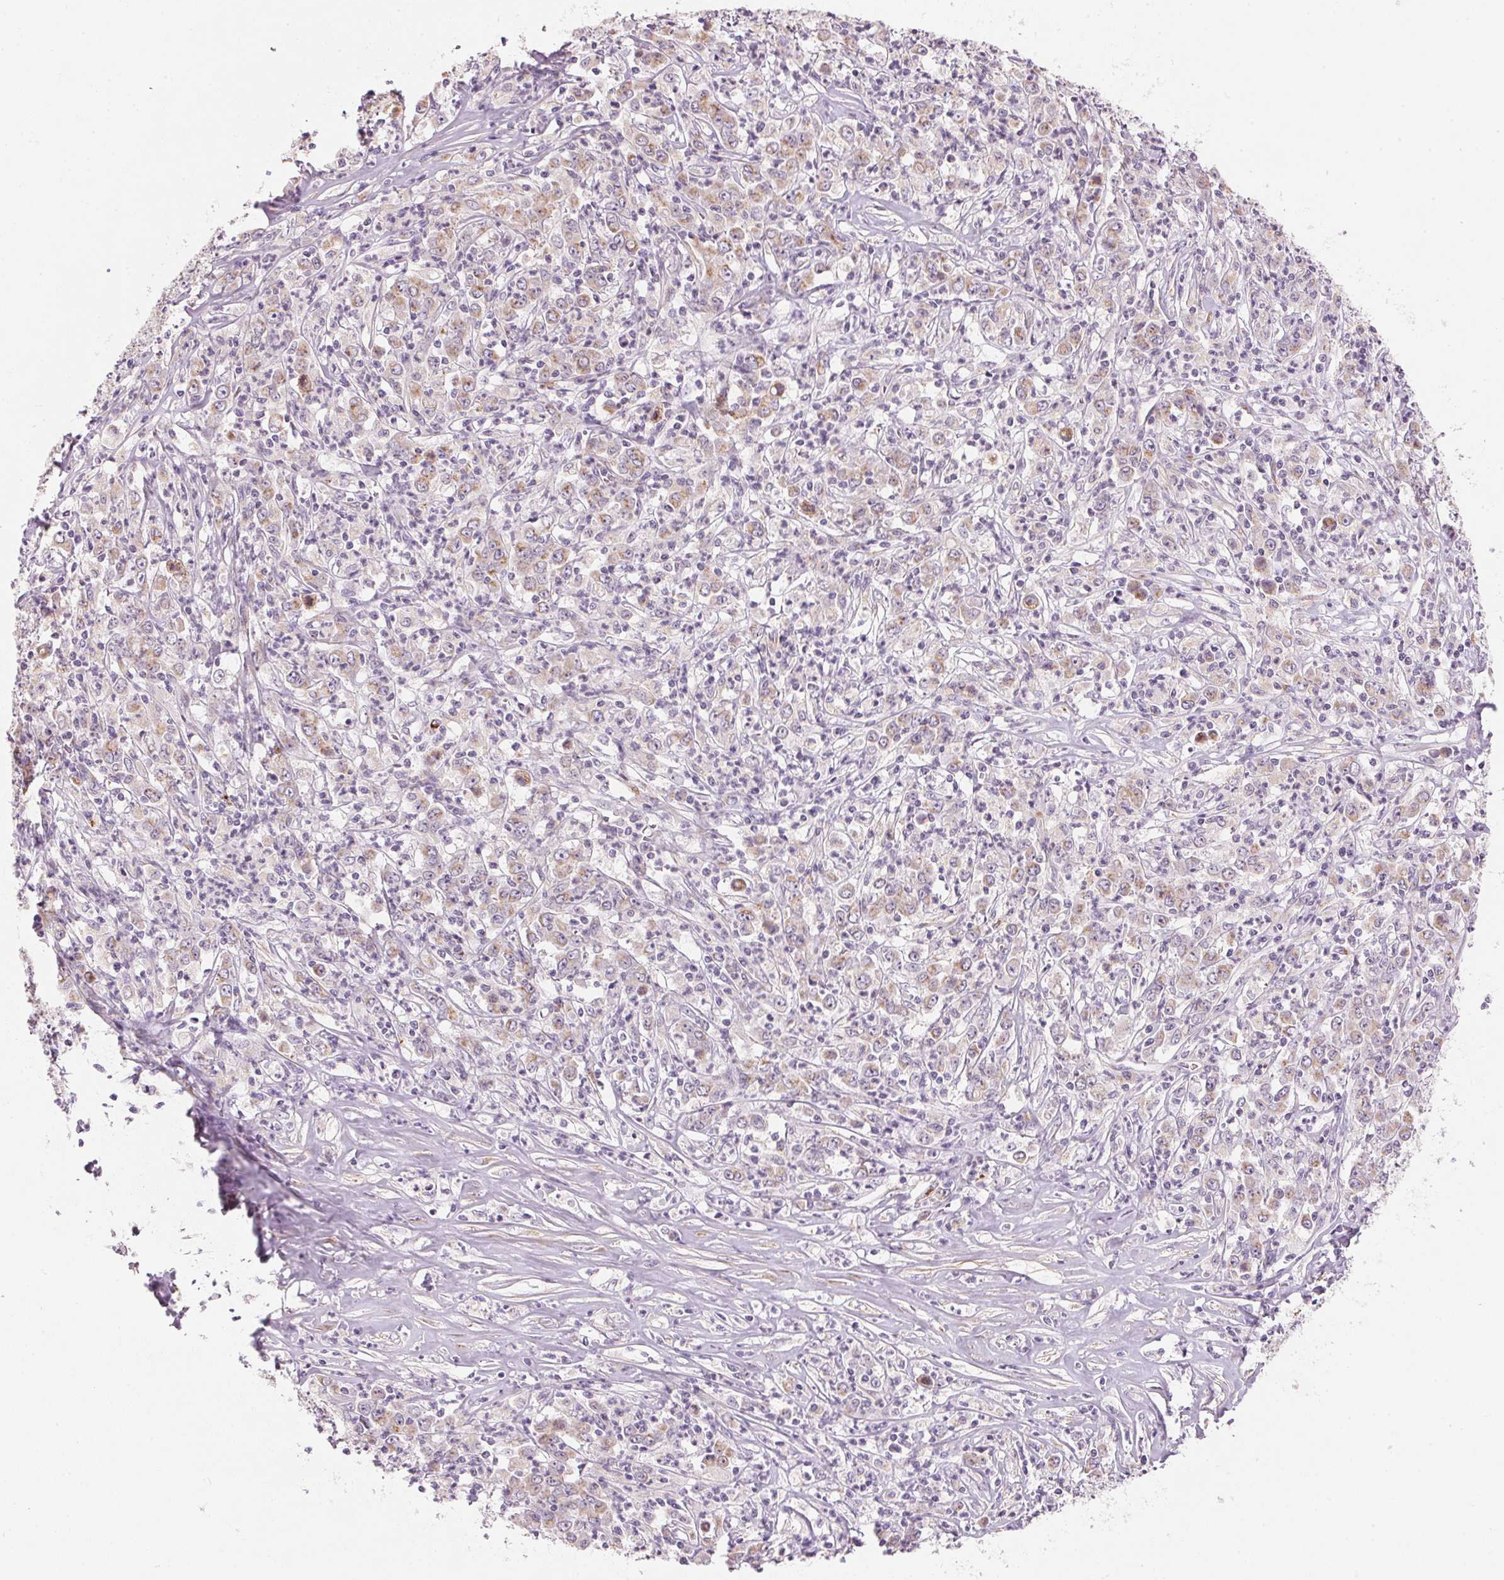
{"staining": {"intensity": "weak", "quantity": "<25%", "location": "cytoplasmic/membranous"}, "tissue": "stomach cancer", "cell_type": "Tumor cells", "image_type": "cancer", "snomed": [{"axis": "morphology", "description": "Adenocarcinoma, NOS"}, {"axis": "topography", "description": "Stomach, lower"}], "caption": "DAB immunohistochemical staining of human adenocarcinoma (stomach) shows no significant expression in tumor cells.", "gene": "DRAM2", "patient": {"sex": "female", "age": 71}}